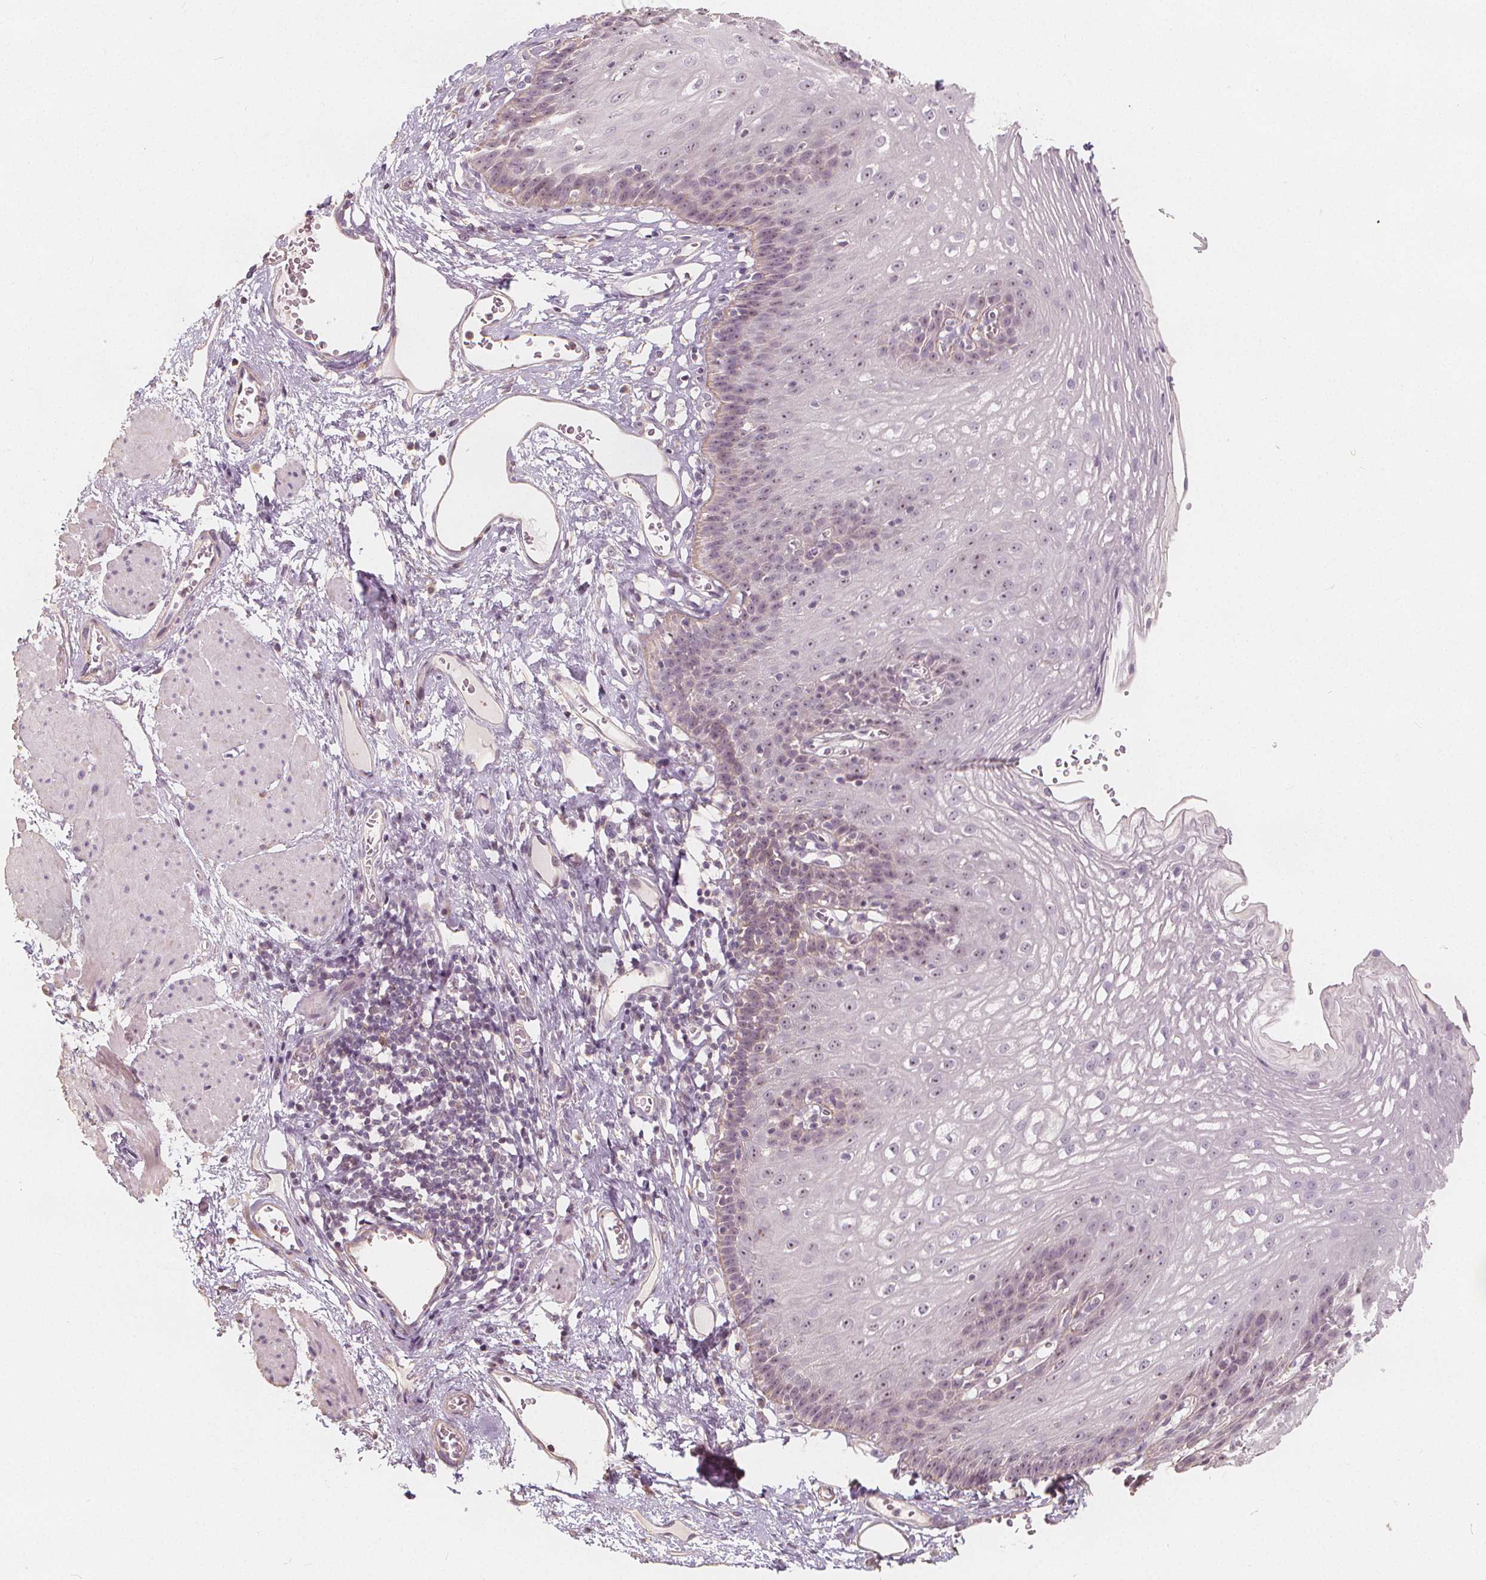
{"staining": {"intensity": "negative", "quantity": "none", "location": "none"}, "tissue": "esophagus", "cell_type": "Squamous epithelial cells", "image_type": "normal", "snomed": [{"axis": "morphology", "description": "Normal tissue, NOS"}, {"axis": "topography", "description": "Esophagus"}], "caption": "The histopathology image exhibits no significant positivity in squamous epithelial cells of esophagus. The staining is performed using DAB (3,3'-diaminobenzidine) brown chromogen with nuclei counter-stained in using hematoxylin.", "gene": "DRC3", "patient": {"sex": "male", "age": 72}}